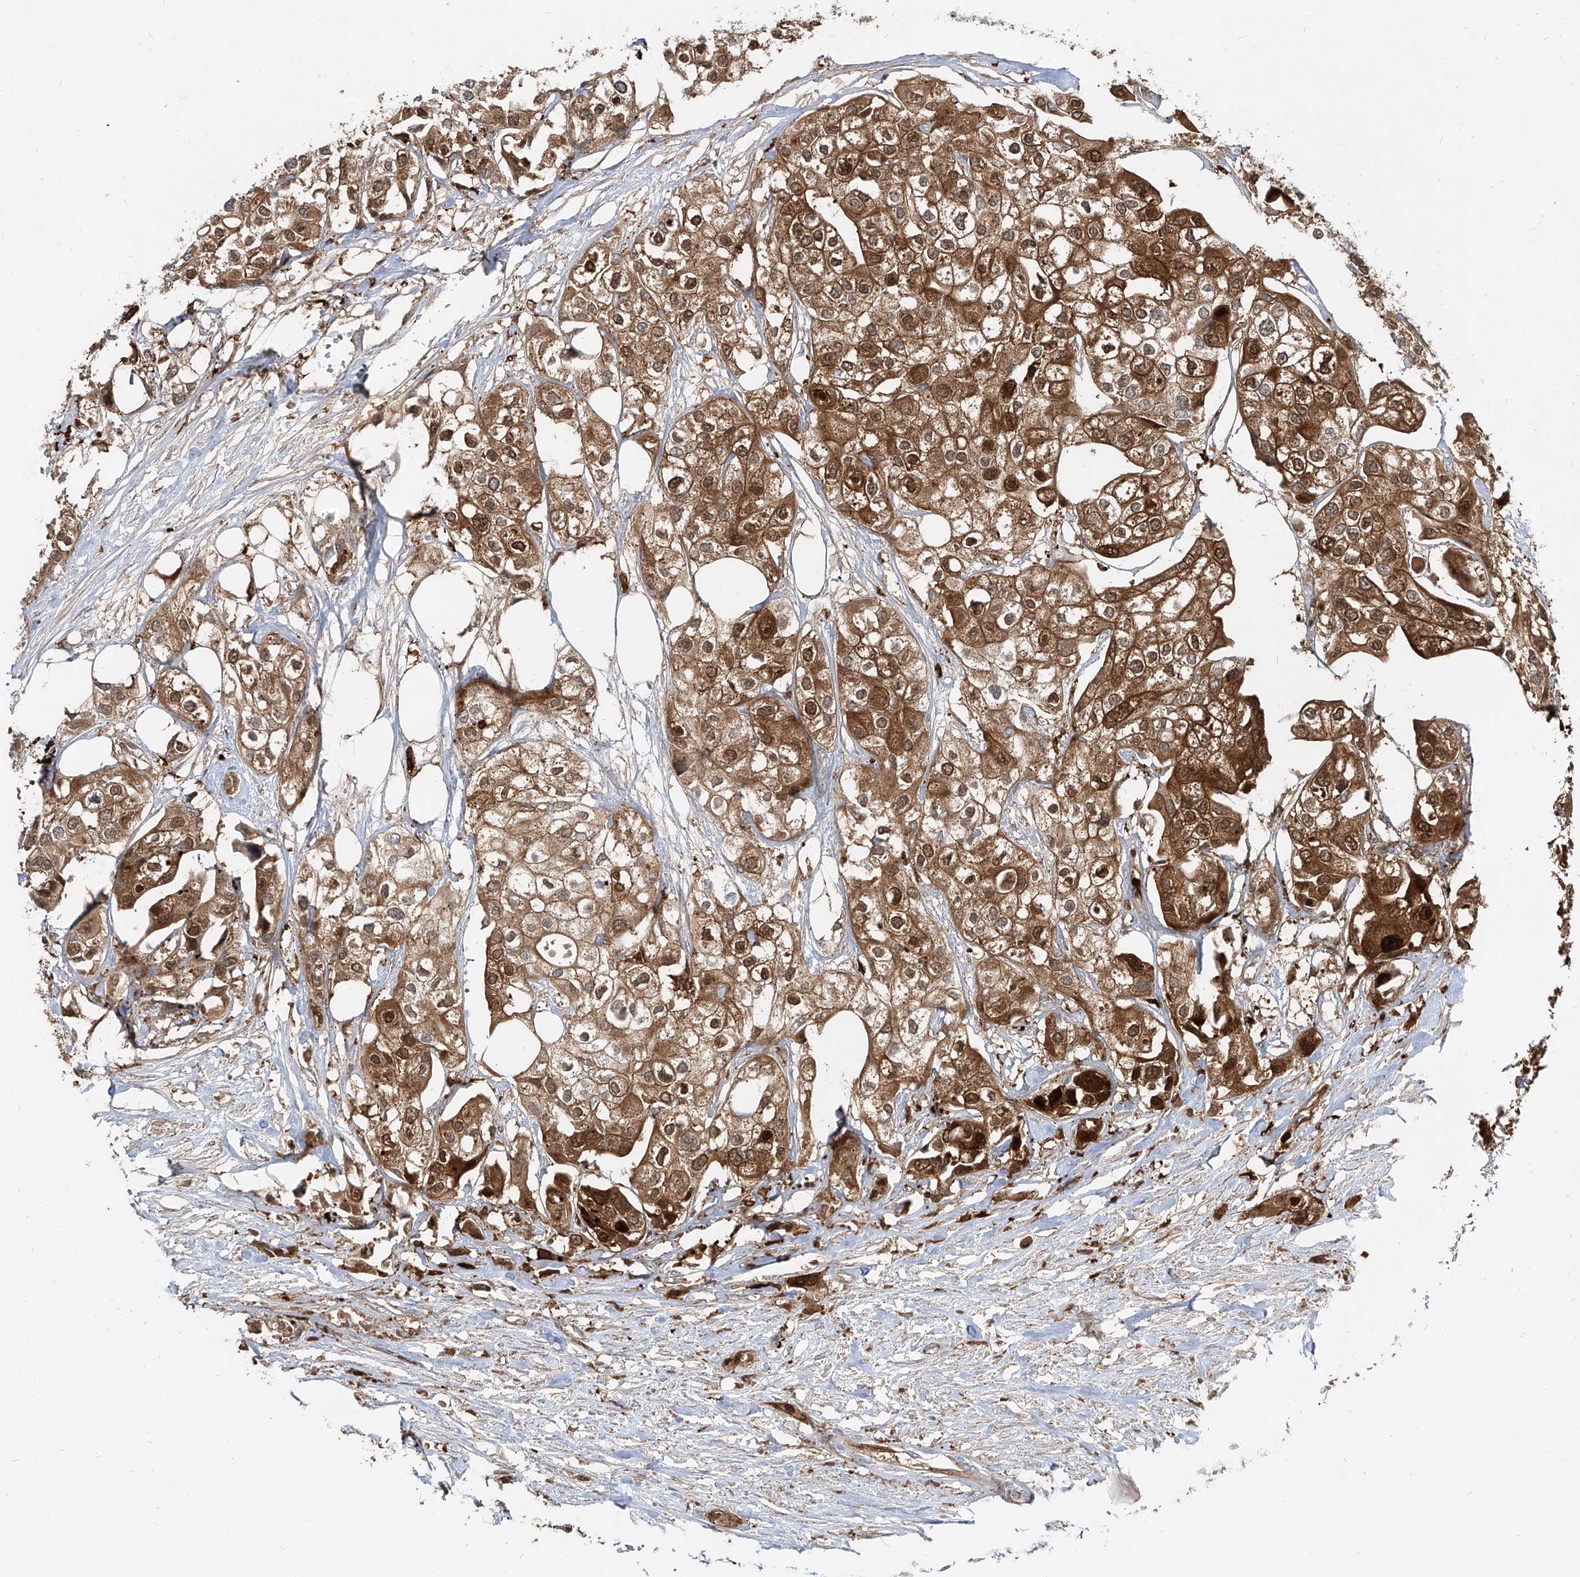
{"staining": {"intensity": "strong", "quantity": ">75%", "location": "cytoplasmic/membranous"}, "tissue": "urothelial cancer", "cell_type": "Tumor cells", "image_type": "cancer", "snomed": [{"axis": "morphology", "description": "Urothelial carcinoma, High grade"}, {"axis": "topography", "description": "Urinary bladder"}], "caption": "A high-resolution image shows immunohistochemistry (IHC) staining of urothelial carcinoma (high-grade), which shows strong cytoplasmic/membranous positivity in approximately >75% of tumor cells.", "gene": "KYNU", "patient": {"sex": "male", "age": 64}}